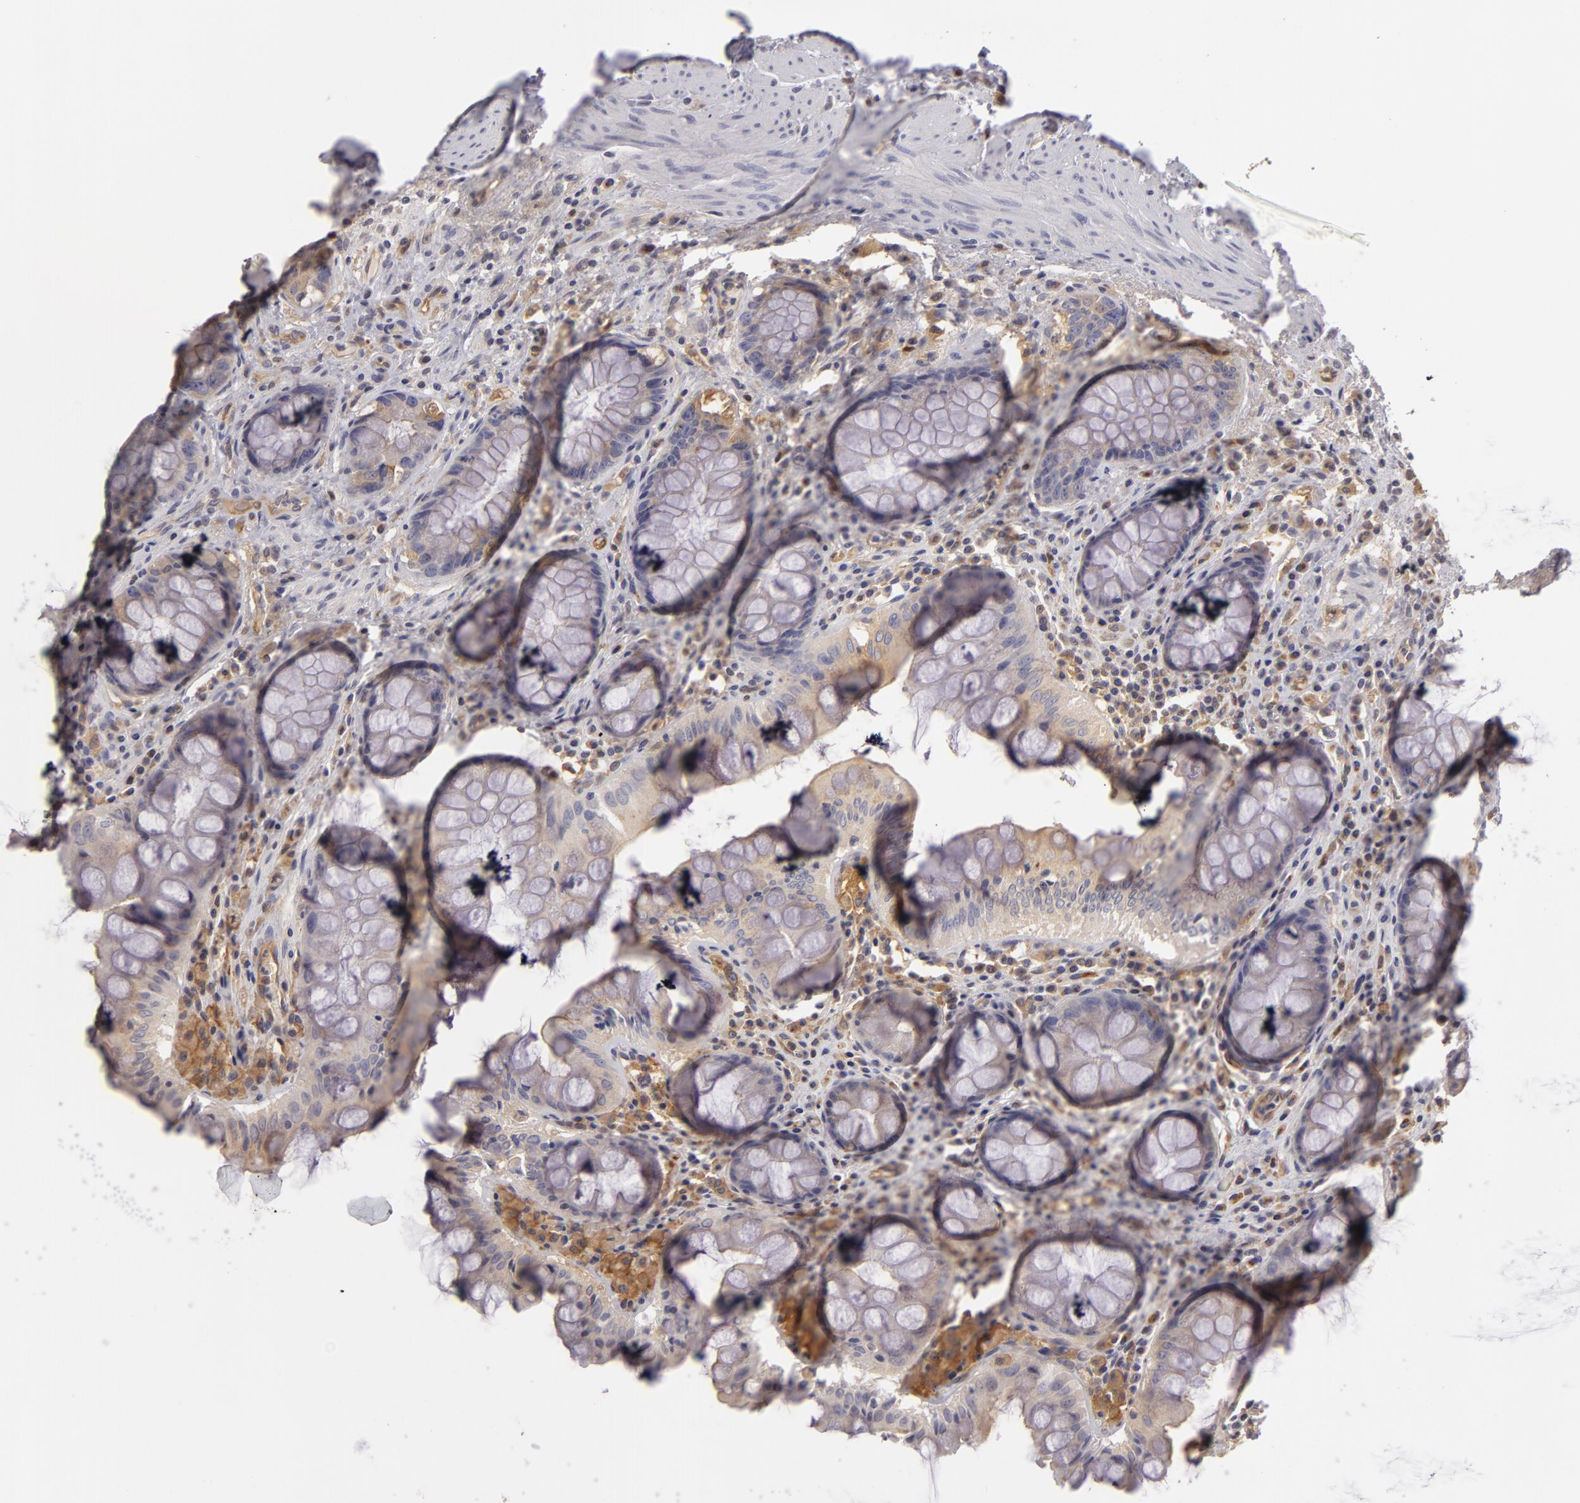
{"staining": {"intensity": "negative", "quantity": "none", "location": "none"}, "tissue": "rectum", "cell_type": "Glandular cells", "image_type": "normal", "snomed": [{"axis": "morphology", "description": "Normal tissue, NOS"}, {"axis": "topography", "description": "Rectum"}], "caption": "IHC histopathology image of normal rectum stained for a protein (brown), which shows no expression in glandular cells. (Stains: DAB immunohistochemistry (IHC) with hematoxylin counter stain, Microscopy: brightfield microscopy at high magnification).", "gene": "ZNF229", "patient": {"sex": "female", "age": 75}}